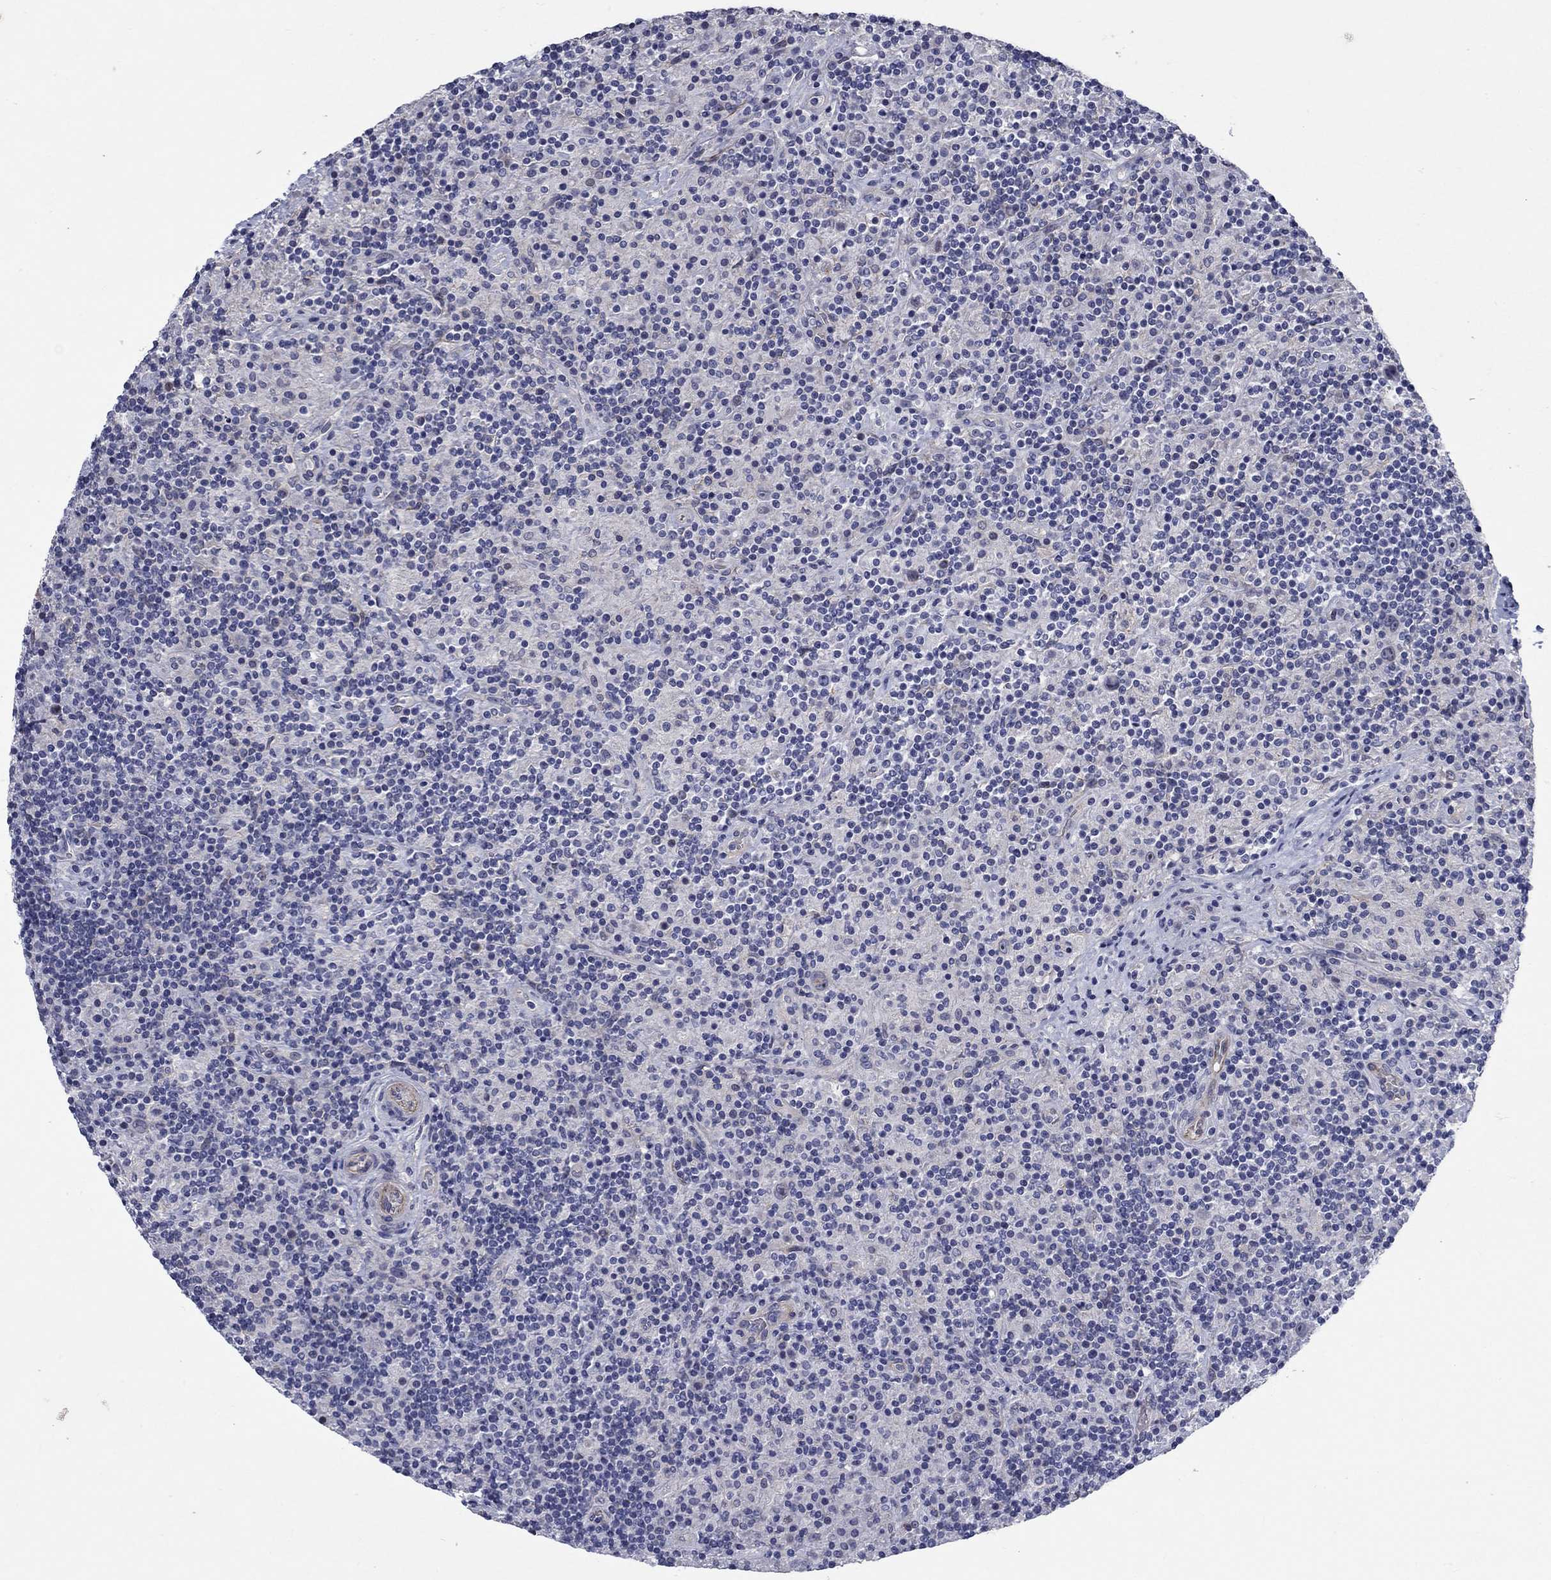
{"staining": {"intensity": "negative", "quantity": "none", "location": "none"}, "tissue": "lymphoma", "cell_type": "Tumor cells", "image_type": "cancer", "snomed": [{"axis": "morphology", "description": "Hodgkin's disease, NOS"}, {"axis": "topography", "description": "Lymph node"}], "caption": "Hodgkin's disease stained for a protein using IHC reveals no staining tumor cells.", "gene": "SLC1A1", "patient": {"sex": "male", "age": 70}}